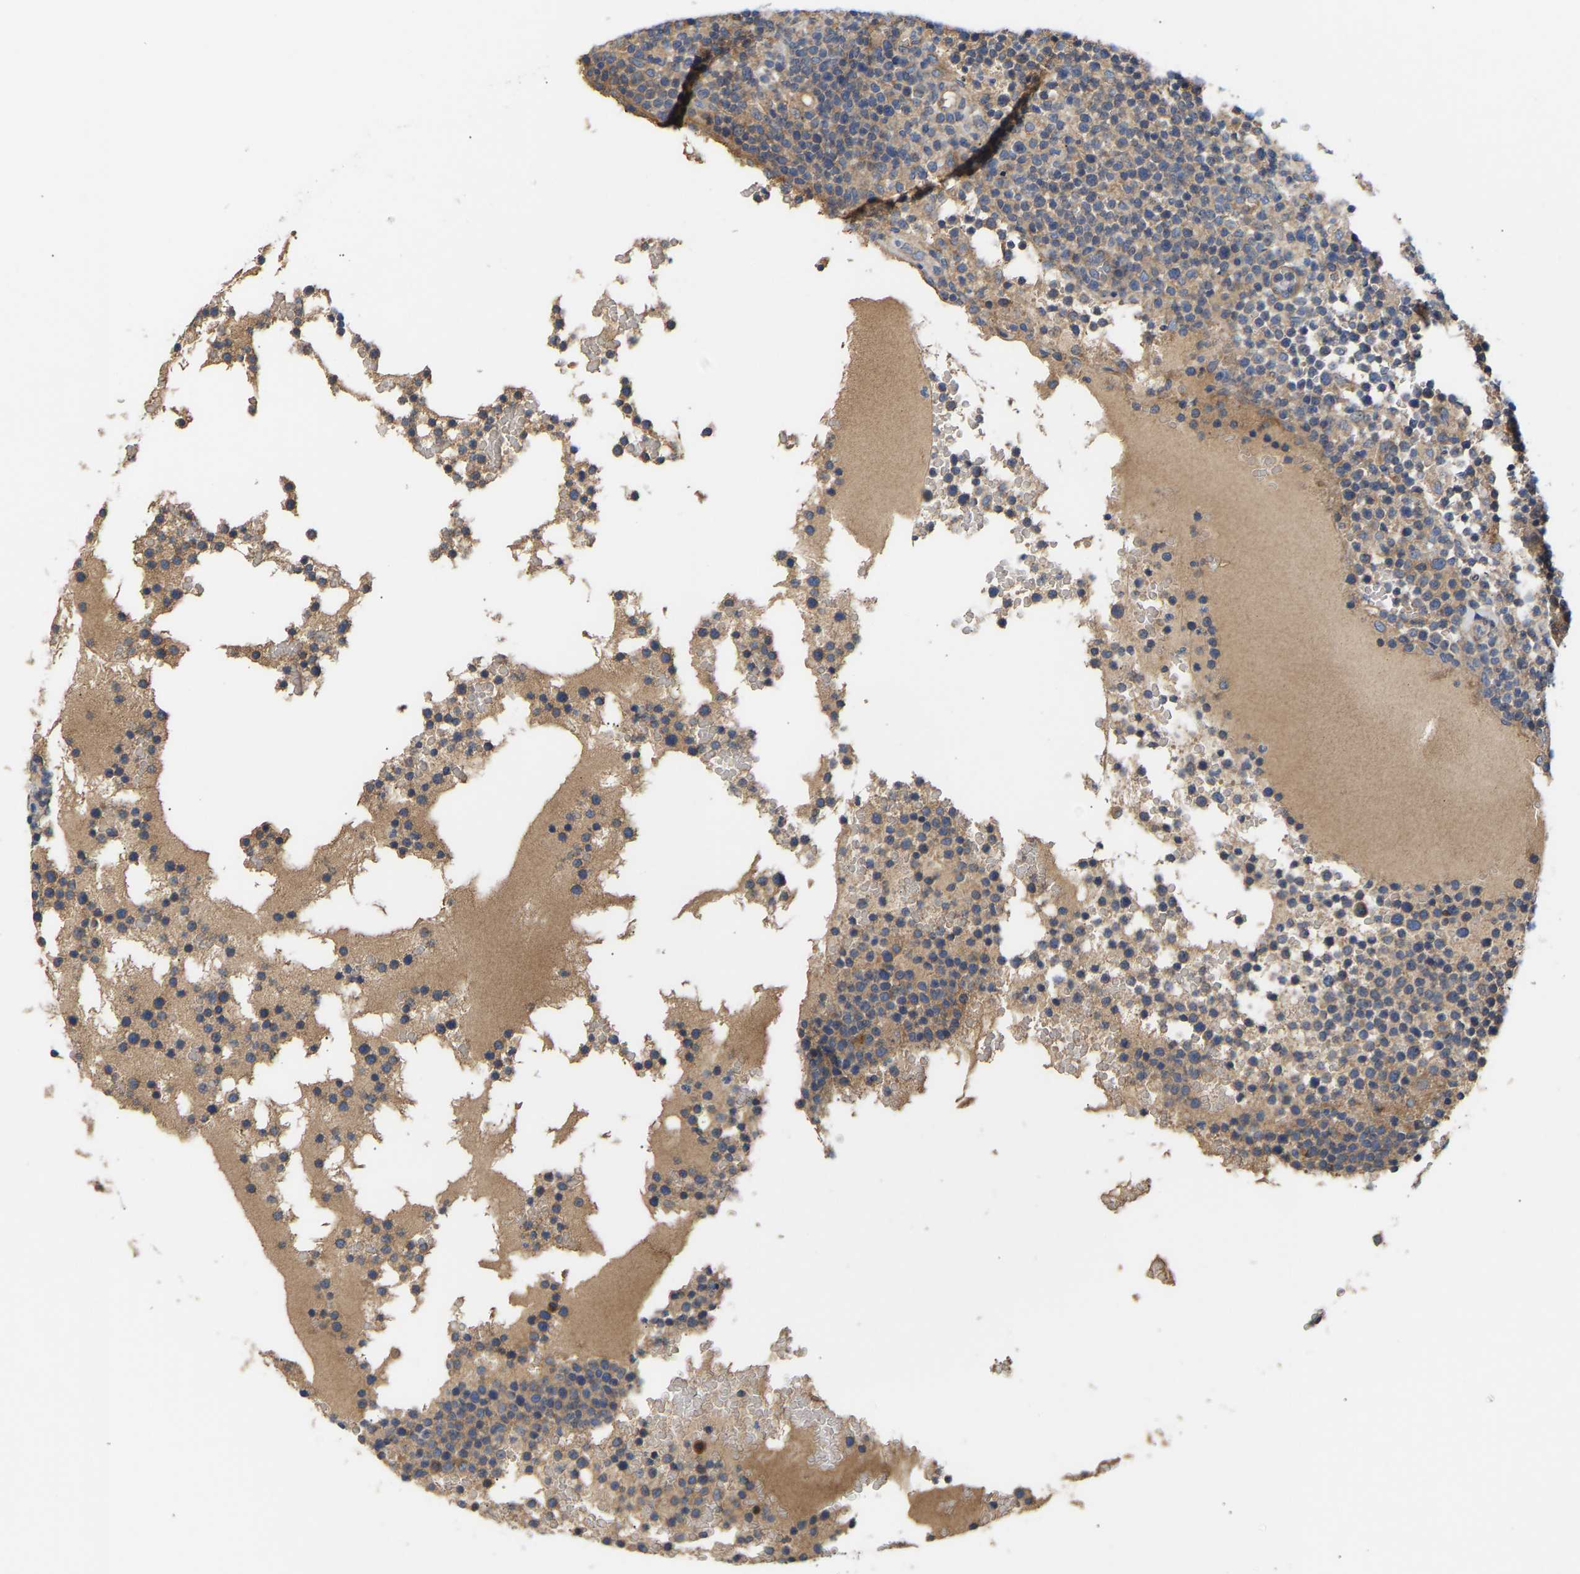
{"staining": {"intensity": "negative", "quantity": "none", "location": "none"}, "tissue": "lymphoma", "cell_type": "Tumor cells", "image_type": "cancer", "snomed": [{"axis": "morphology", "description": "Malignant lymphoma, non-Hodgkin's type, High grade"}, {"axis": "topography", "description": "Lymph node"}], "caption": "Human lymphoma stained for a protein using IHC demonstrates no staining in tumor cells.", "gene": "AIMP2", "patient": {"sex": "male", "age": 61}}